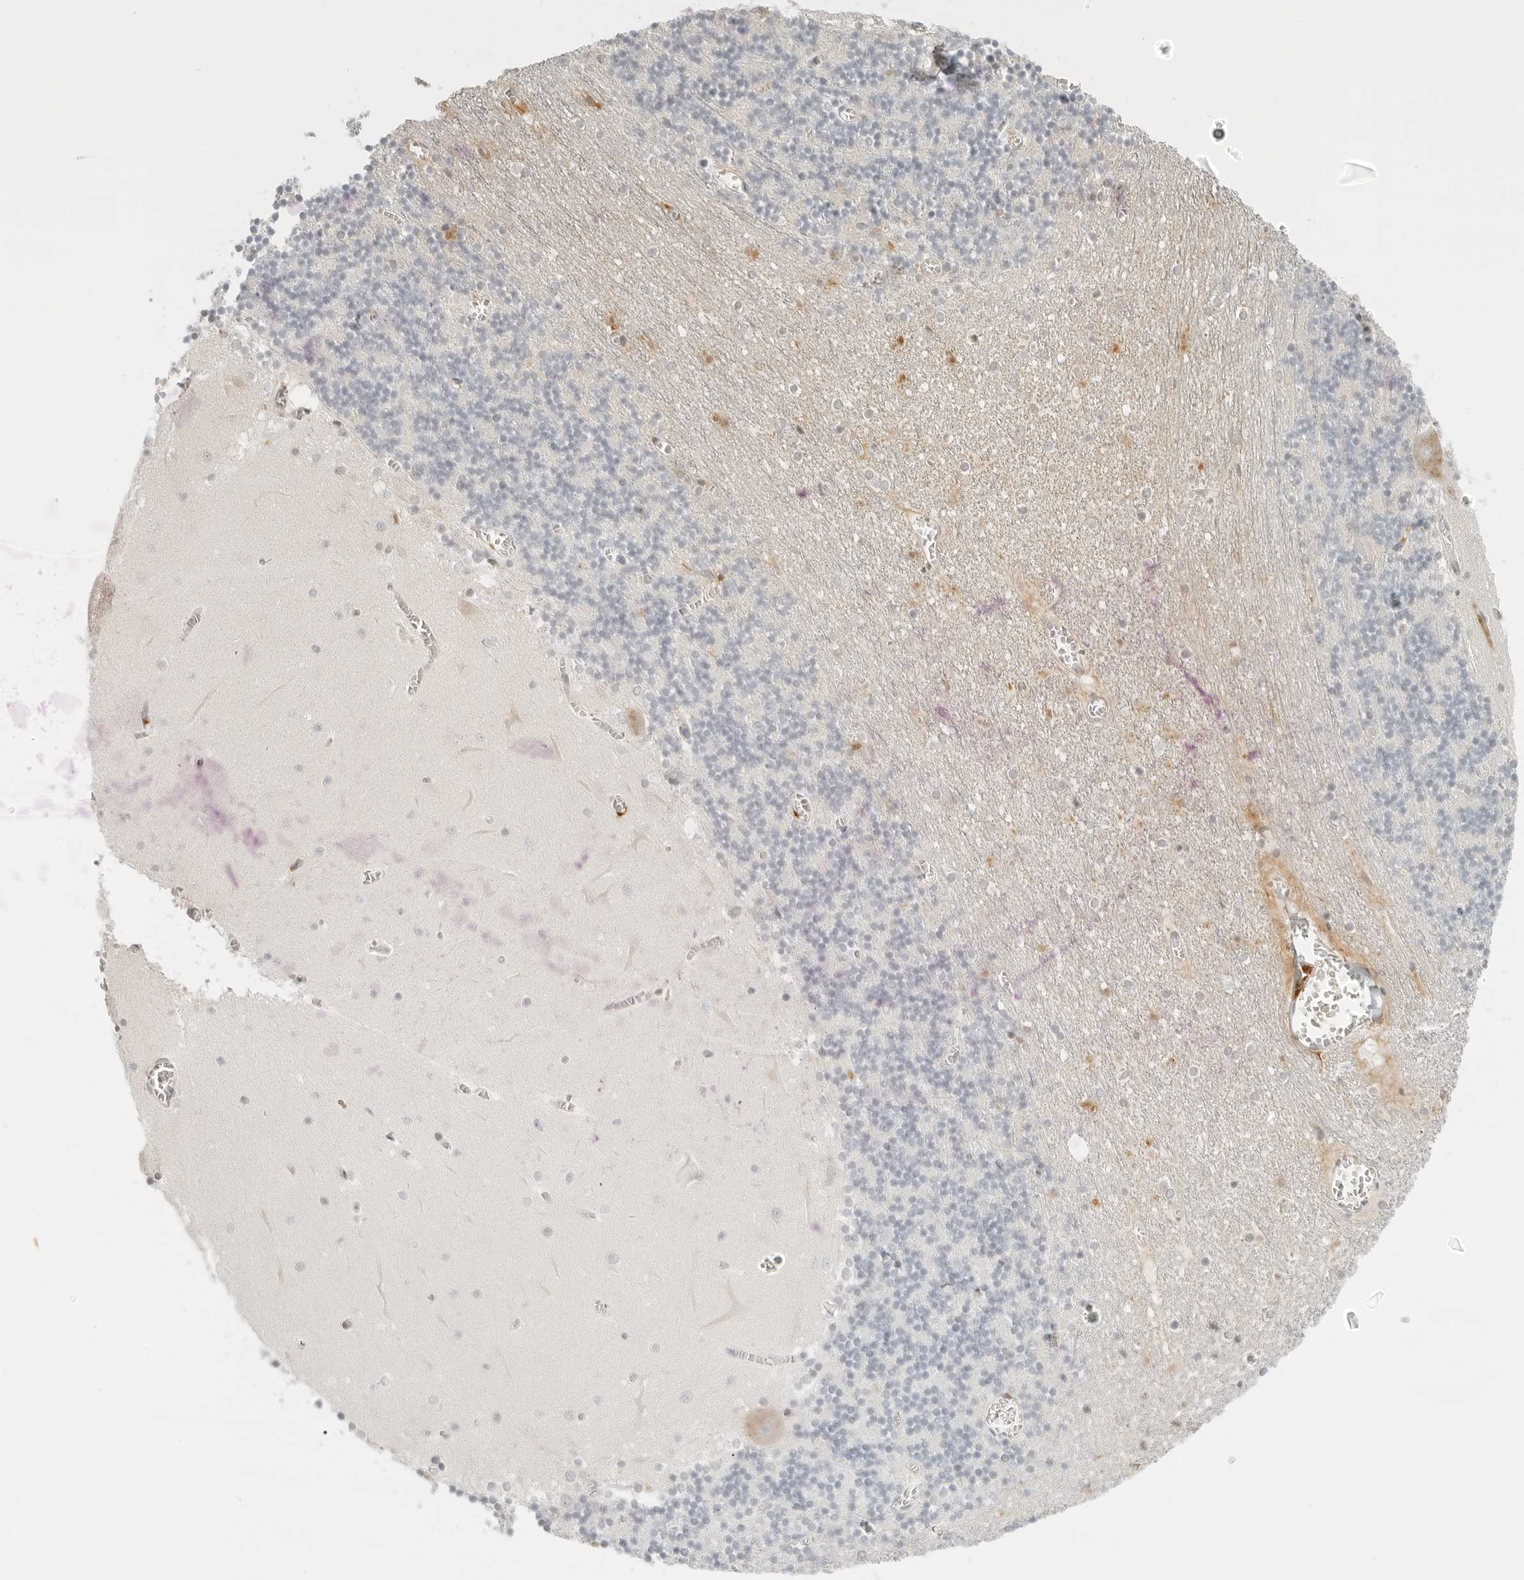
{"staining": {"intensity": "negative", "quantity": "none", "location": "none"}, "tissue": "cerebellum", "cell_type": "Cells in granular layer", "image_type": "normal", "snomed": [{"axis": "morphology", "description": "Normal tissue, NOS"}, {"axis": "topography", "description": "Cerebellum"}], "caption": "A high-resolution image shows immunohistochemistry (IHC) staining of unremarkable cerebellum, which displays no significant expression in cells in granular layer. (IHC, brightfield microscopy, high magnification).", "gene": "ZNF678", "patient": {"sex": "female", "age": 28}}